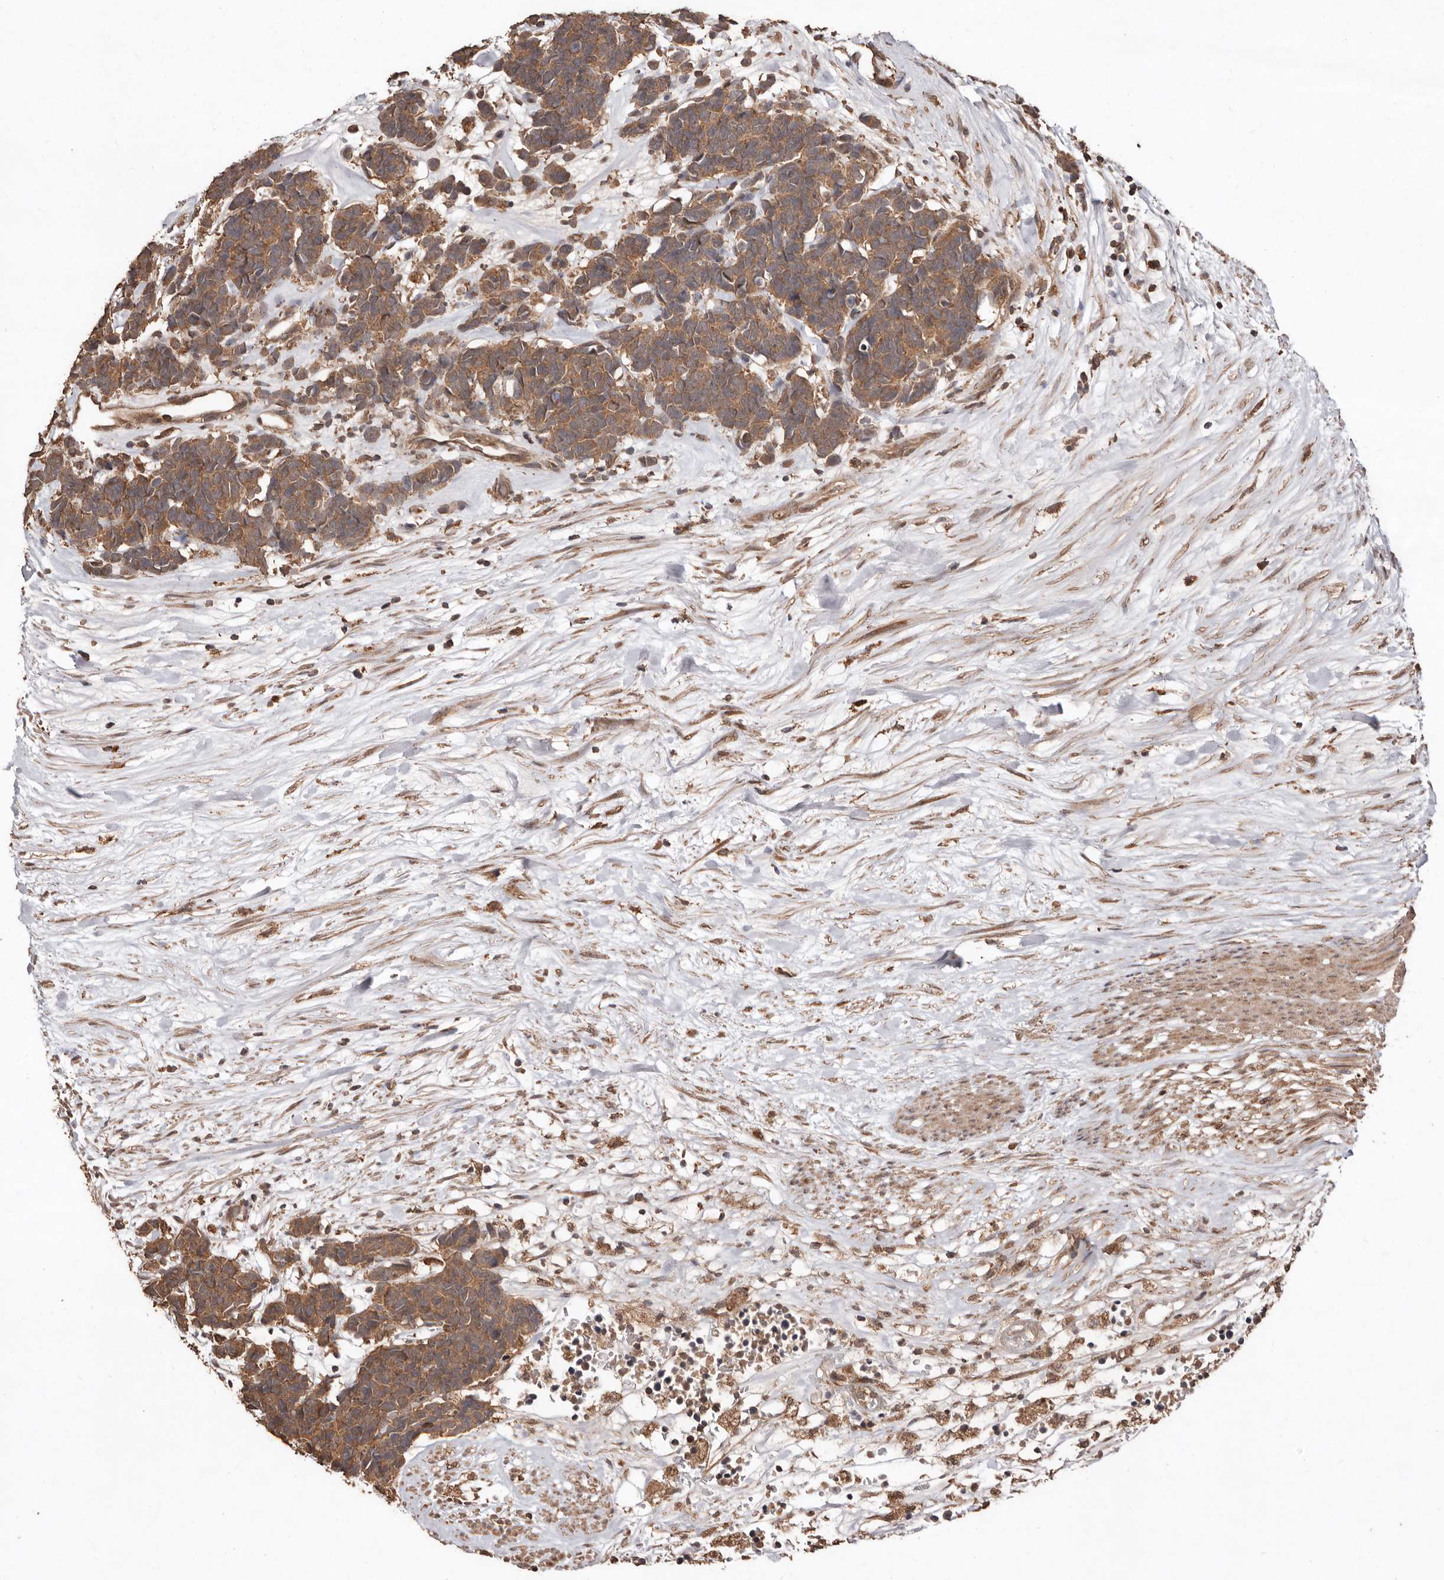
{"staining": {"intensity": "moderate", "quantity": ">75%", "location": "cytoplasmic/membranous"}, "tissue": "carcinoid", "cell_type": "Tumor cells", "image_type": "cancer", "snomed": [{"axis": "morphology", "description": "Carcinoma, NOS"}, {"axis": "morphology", "description": "Carcinoid, malignant, NOS"}, {"axis": "topography", "description": "Urinary bladder"}], "caption": "Carcinoid was stained to show a protein in brown. There is medium levels of moderate cytoplasmic/membranous expression in about >75% of tumor cells. (Stains: DAB (3,3'-diaminobenzidine) in brown, nuclei in blue, Microscopy: brightfield microscopy at high magnification).", "gene": "RWDD1", "patient": {"sex": "male", "age": 57}}